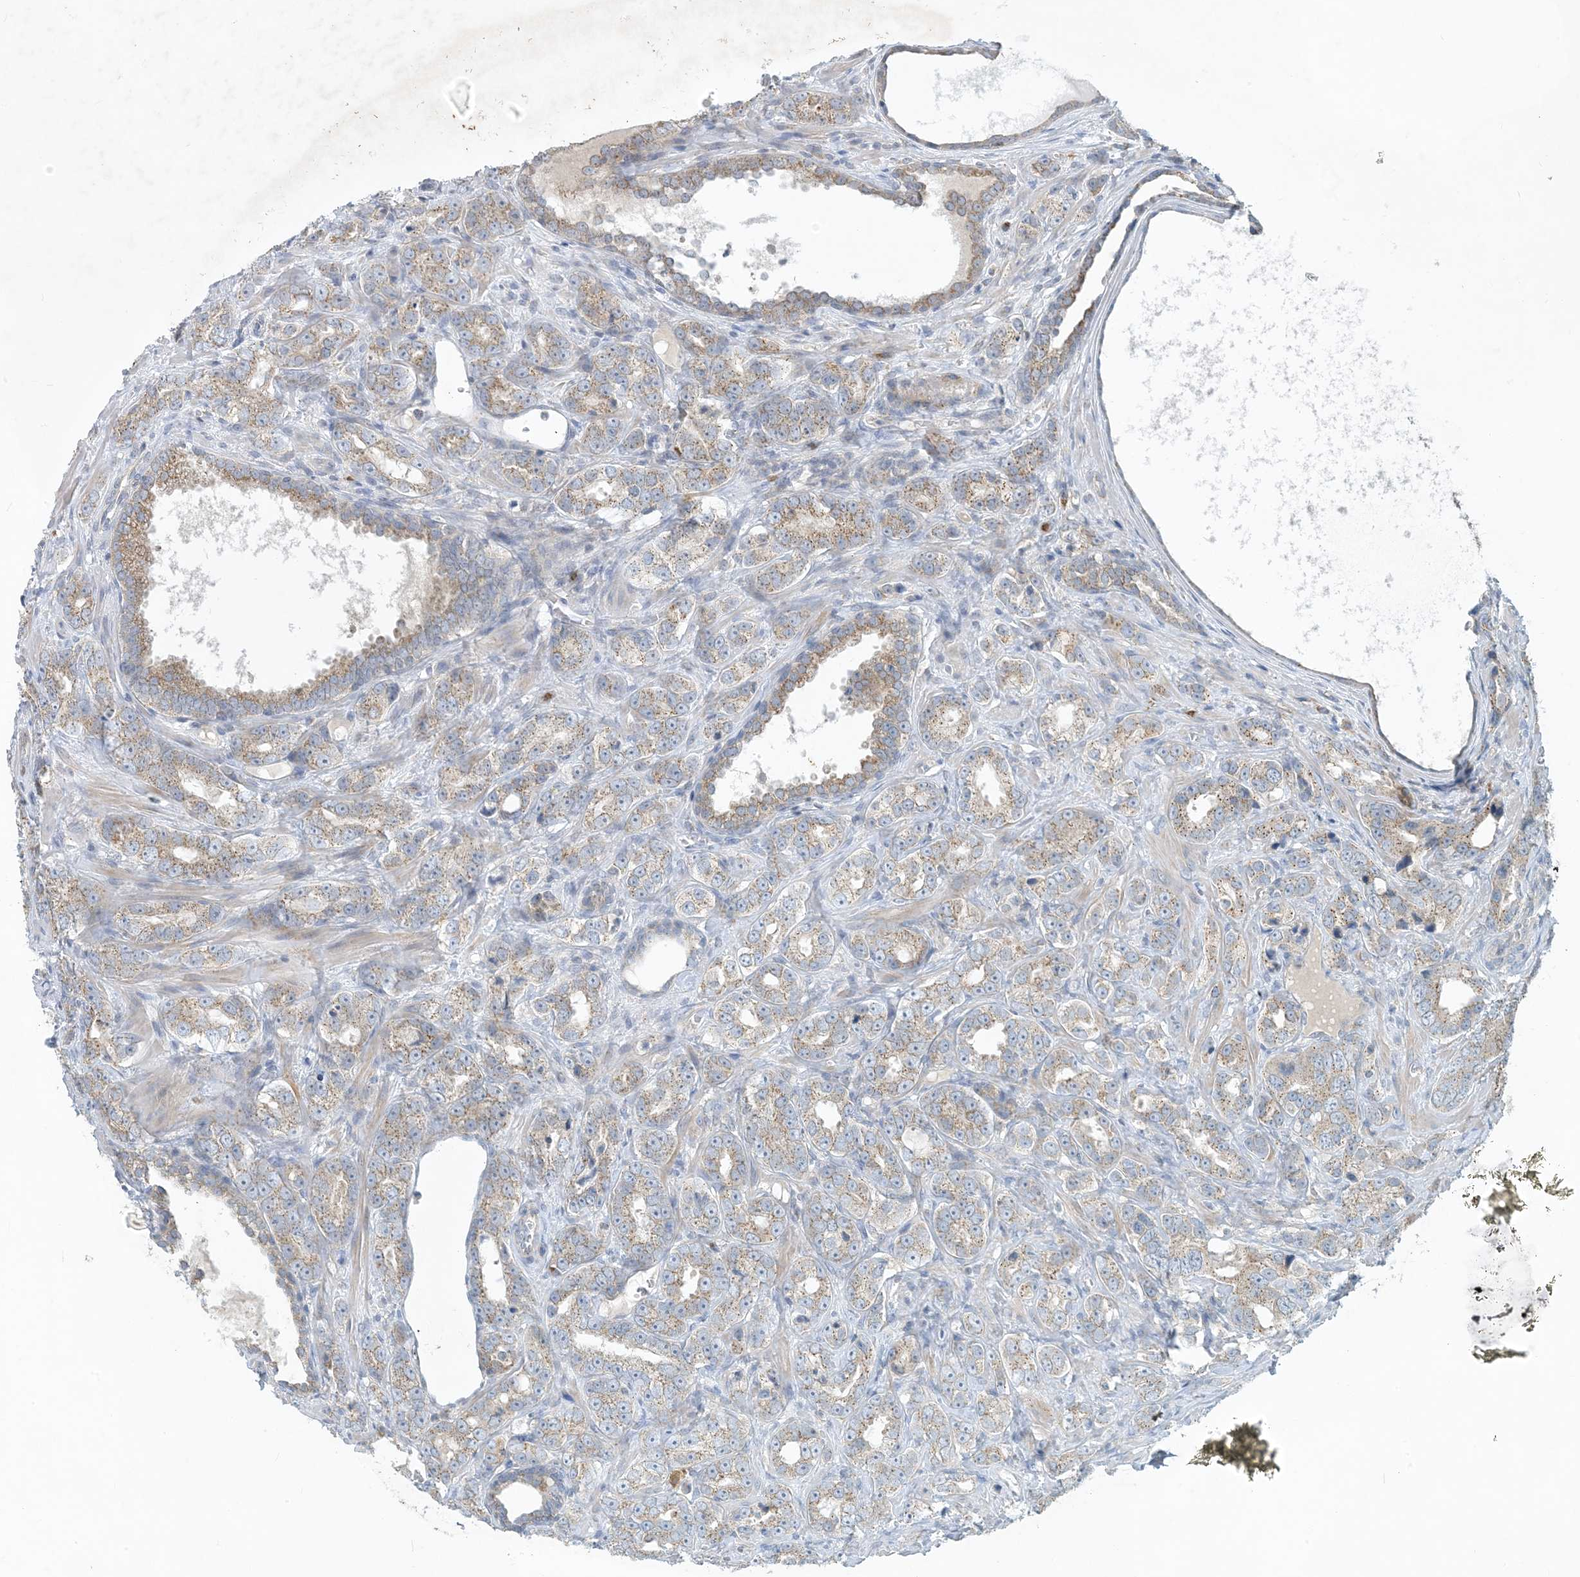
{"staining": {"intensity": "weak", "quantity": ">75%", "location": "cytoplasmic/membranous"}, "tissue": "prostate cancer", "cell_type": "Tumor cells", "image_type": "cancer", "snomed": [{"axis": "morphology", "description": "Adenocarcinoma, High grade"}, {"axis": "topography", "description": "Prostate"}], "caption": "Tumor cells show weak cytoplasmic/membranous positivity in approximately >75% of cells in prostate cancer (adenocarcinoma (high-grade)).", "gene": "CCDC14", "patient": {"sex": "male", "age": 62}}